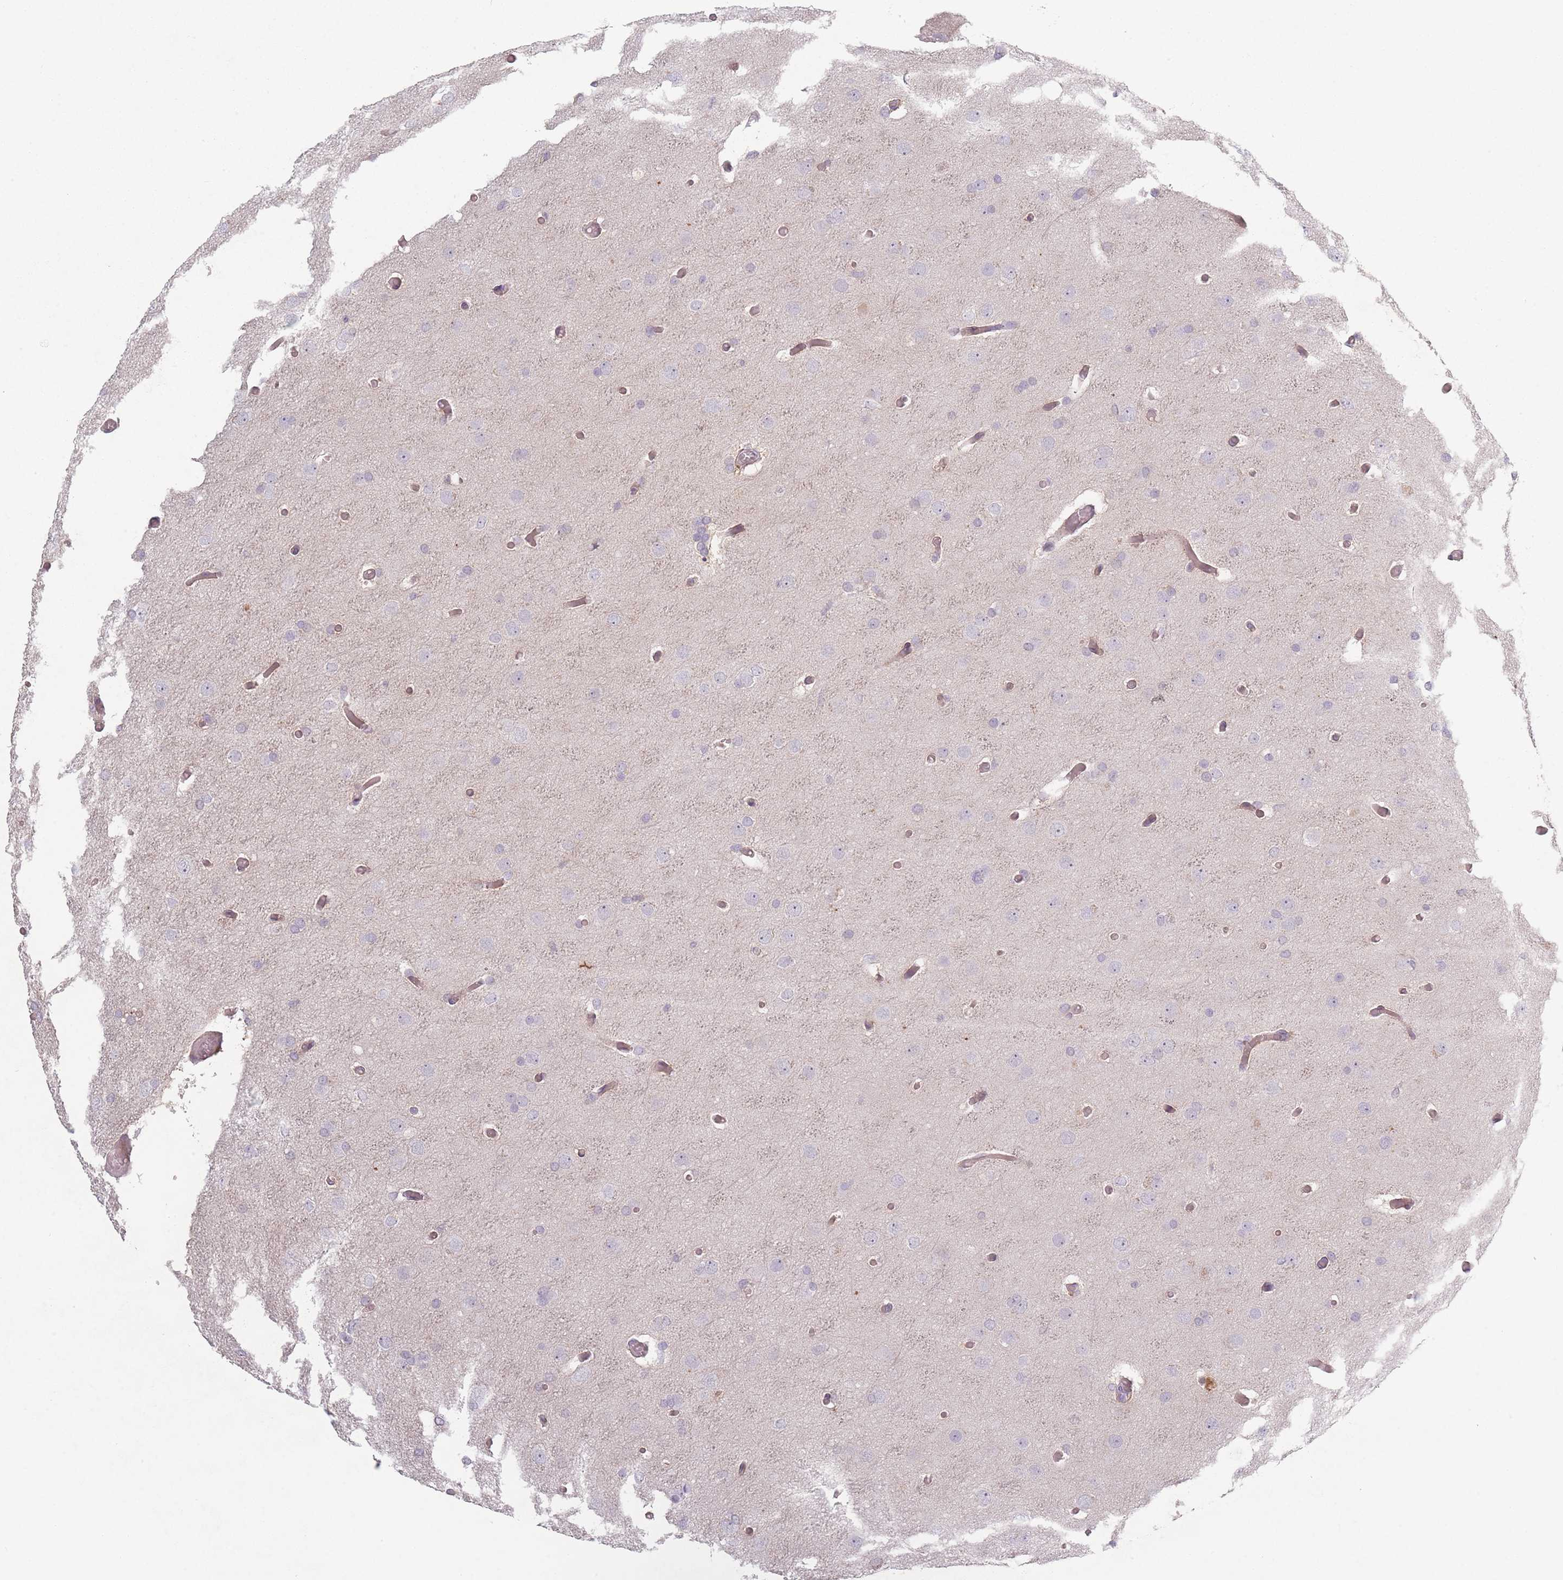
{"staining": {"intensity": "negative", "quantity": "none", "location": "none"}, "tissue": "glioma", "cell_type": "Tumor cells", "image_type": "cancer", "snomed": [{"axis": "morphology", "description": "Glioma, malignant, High grade"}, {"axis": "topography", "description": "Cerebral cortex"}], "caption": "This histopathology image is of glioma stained with immunohistochemistry to label a protein in brown with the nuclei are counter-stained blue. There is no staining in tumor cells.", "gene": "RASL10B", "patient": {"sex": "female", "age": 36}}